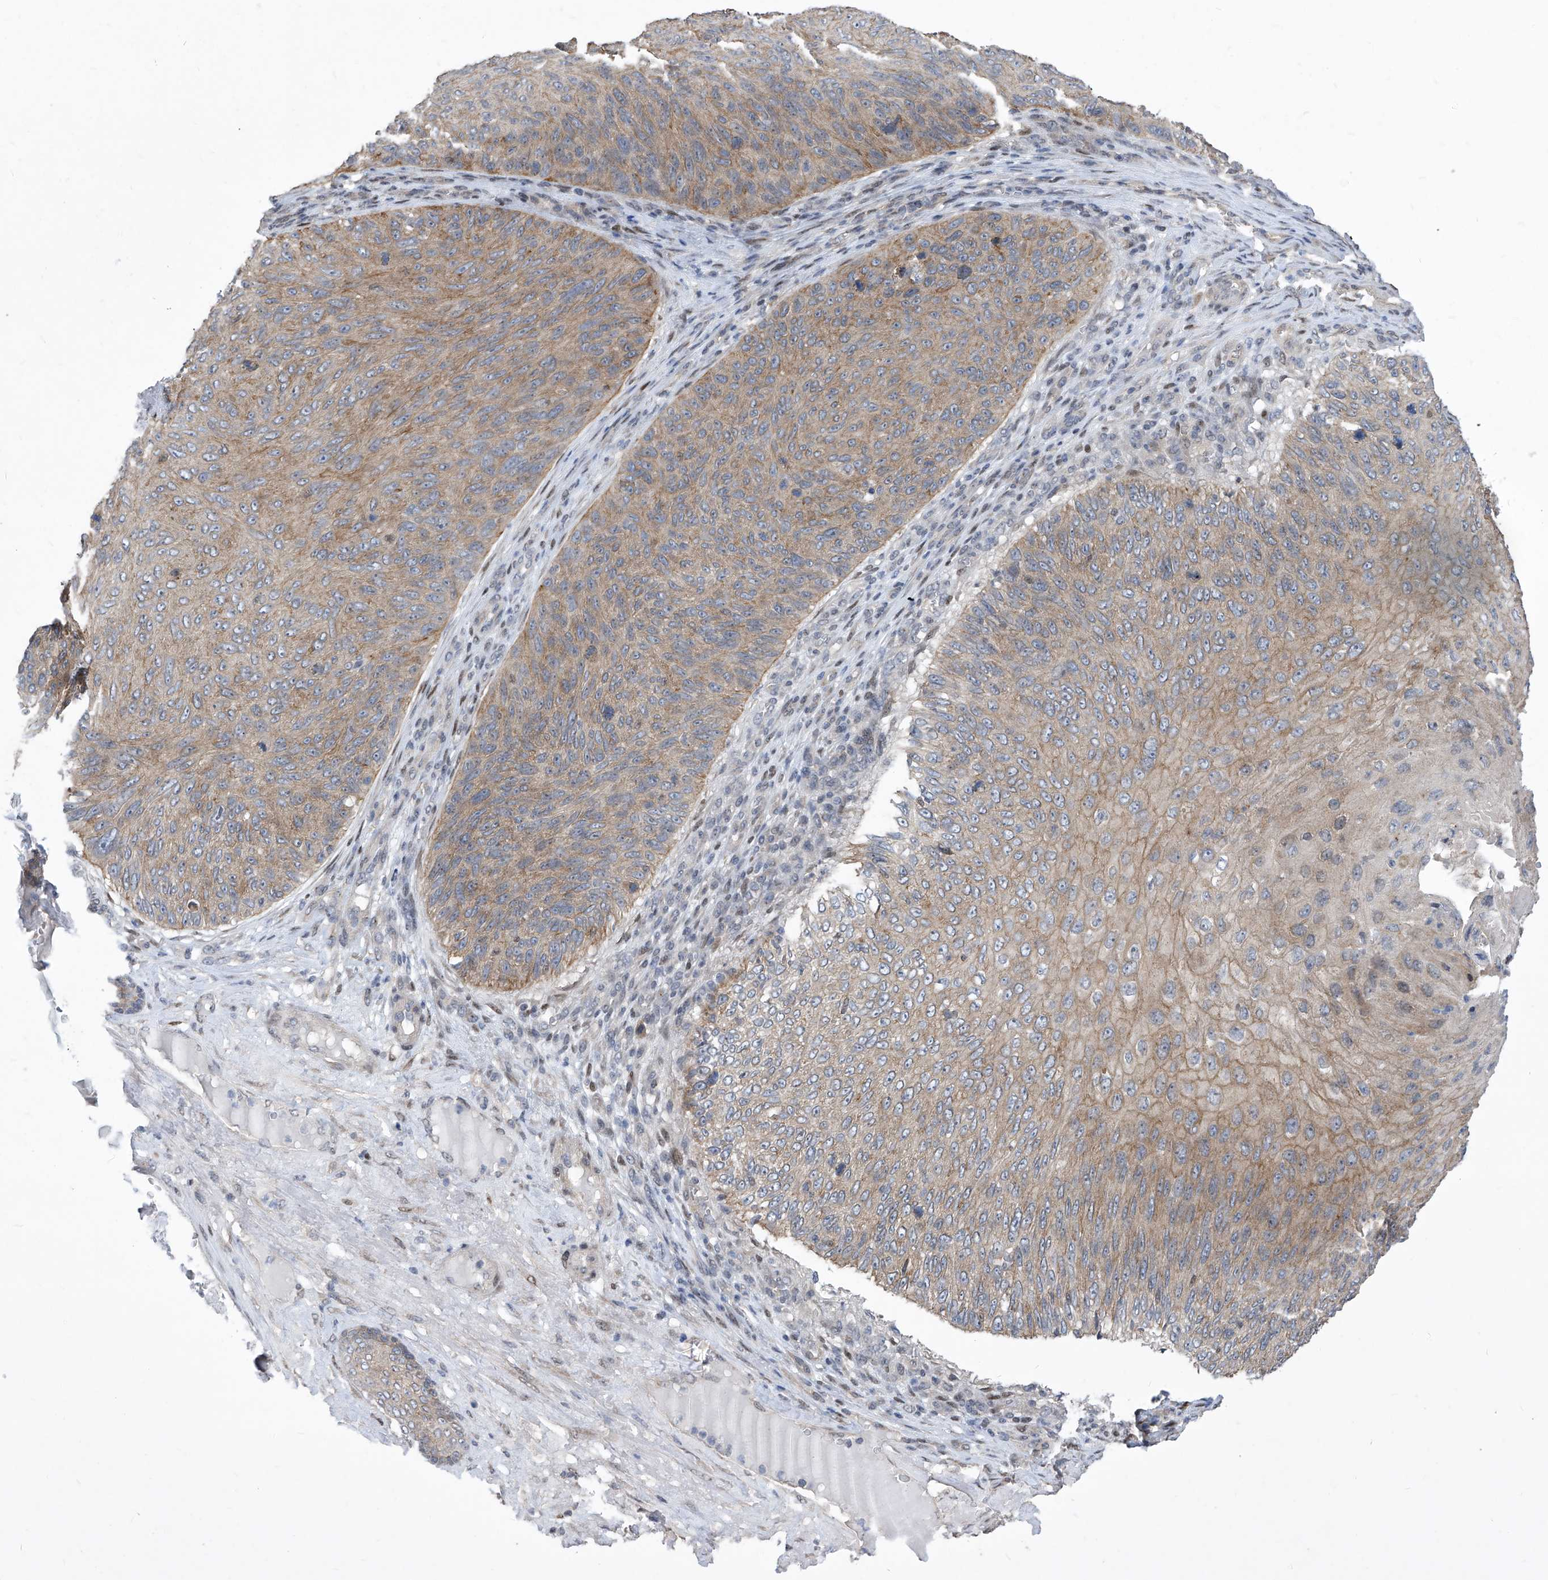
{"staining": {"intensity": "moderate", "quantity": "25%-75%", "location": "cytoplasmic/membranous"}, "tissue": "skin cancer", "cell_type": "Tumor cells", "image_type": "cancer", "snomed": [{"axis": "morphology", "description": "Squamous cell carcinoma, NOS"}, {"axis": "topography", "description": "Skin"}], "caption": "A high-resolution photomicrograph shows immunohistochemistry staining of skin cancer (squamous cell carcinoma), which exhibits moderate cytoplasmic/membranous positivity in about 25%-75% of tumor cells. (Stains: DAB (3,3'-diaminobenzidine) in brown, nuclei in blue, Microscopy: brightfield microscopy at high magnification).", "gene": "CETN2", "patient": {"sex": "female", "age": 88}}